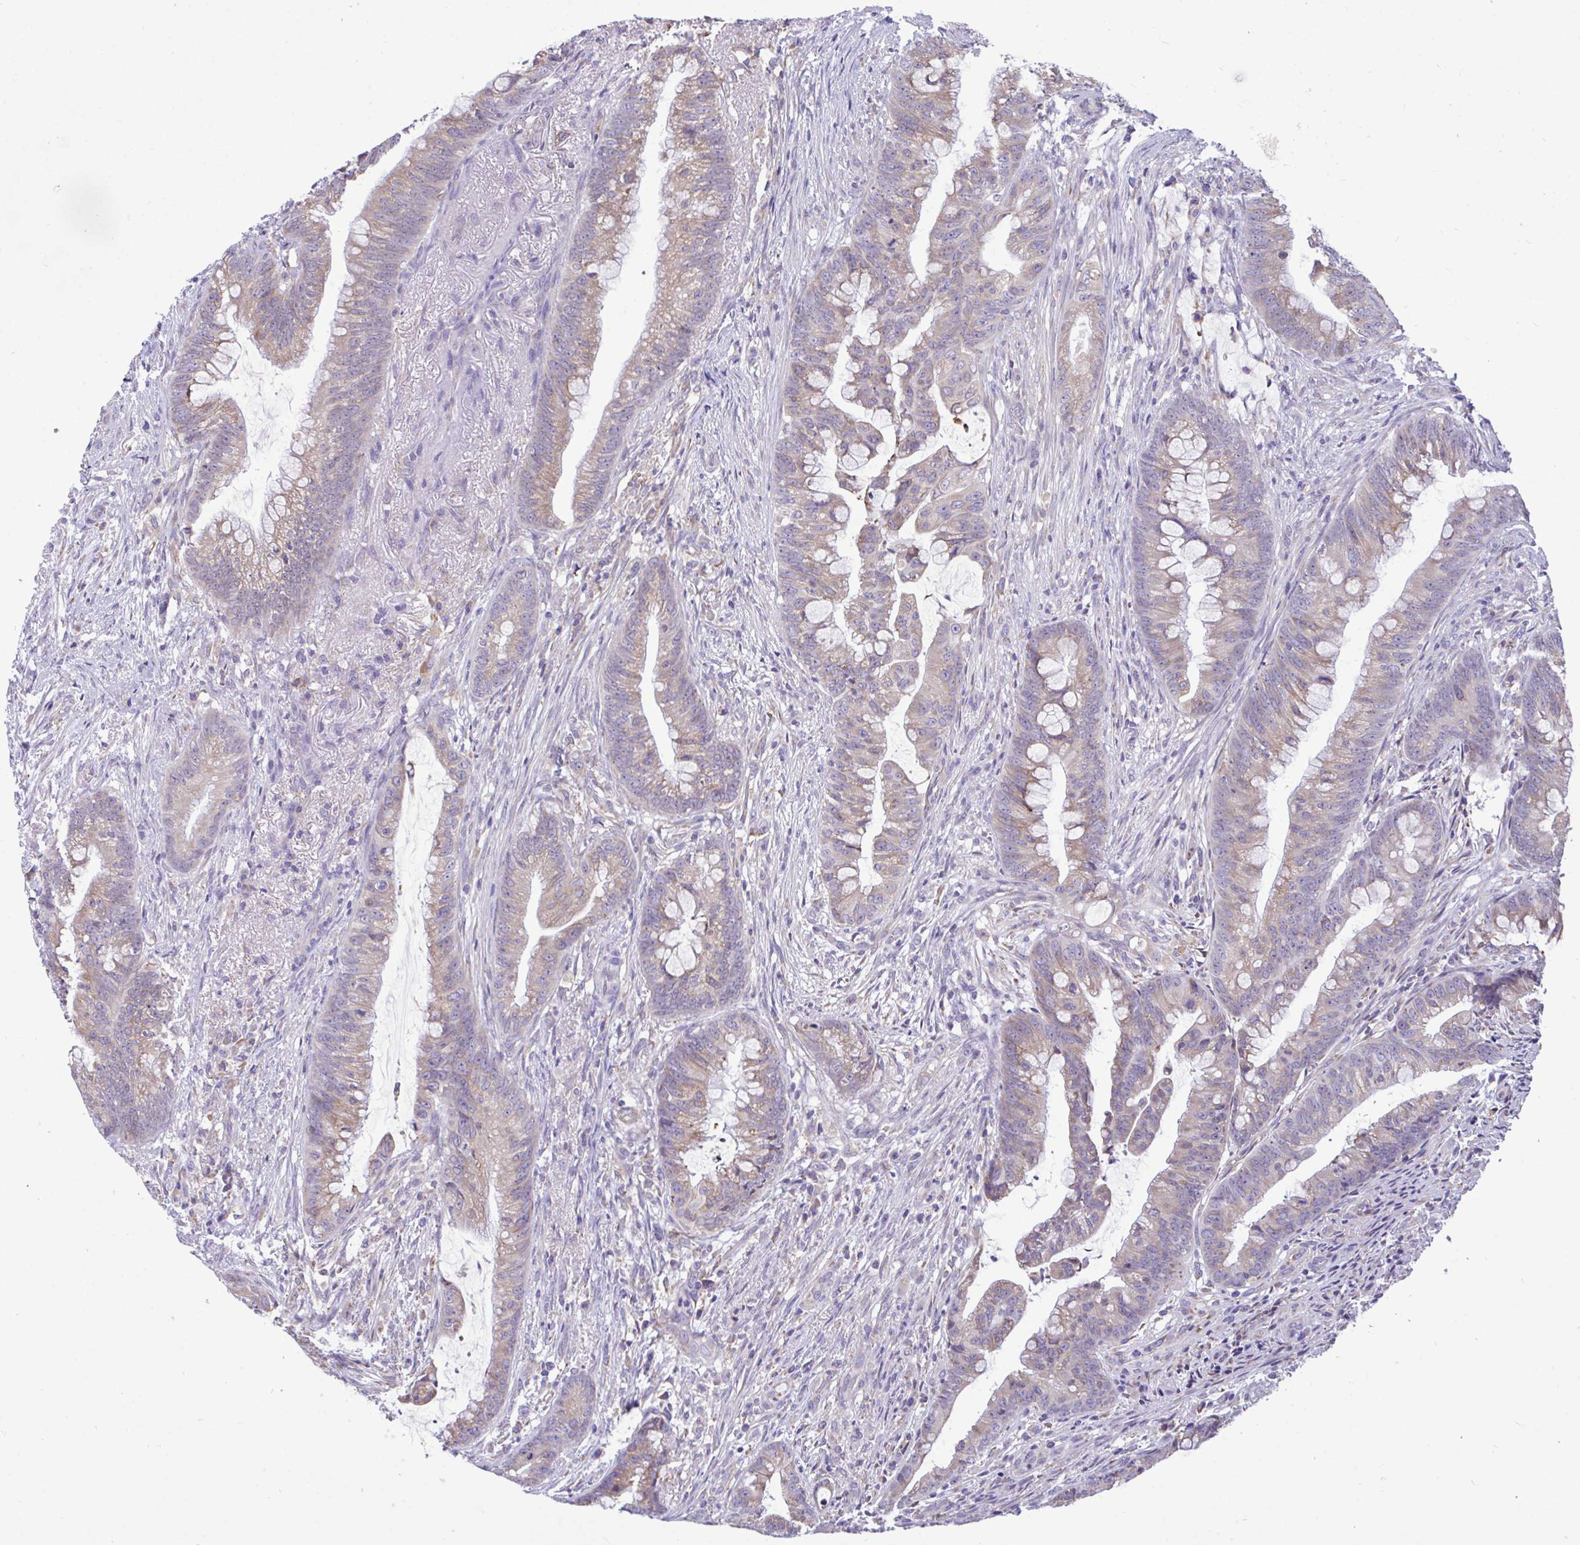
{"staining": {"intensity": "weak", "quantity": "25%-75%", "location": "cytoplasmic/membranous"}, "tissue": "colorectal cancer", "cell_type": "Tumor cells", "image_type": "cancer", "snomed": [{"axis": "morphology", "description": "Adenocarcinoma, NOS"}, {"axis": "topography", "description": "Colon"}], "caption": "A brown stain labels weak cytoplasmic/membranous positivity of a protein in human colorectal cancer (adenocarcinoma) tumor cells. Using DAB (3,3'-diaminobenzidine) (brown) and hematoxylin (blue) stains, captured at high magnification using brightfield microscopy.", "gene": "PIGK", "patient": {"sex": "male", "age": 62}}